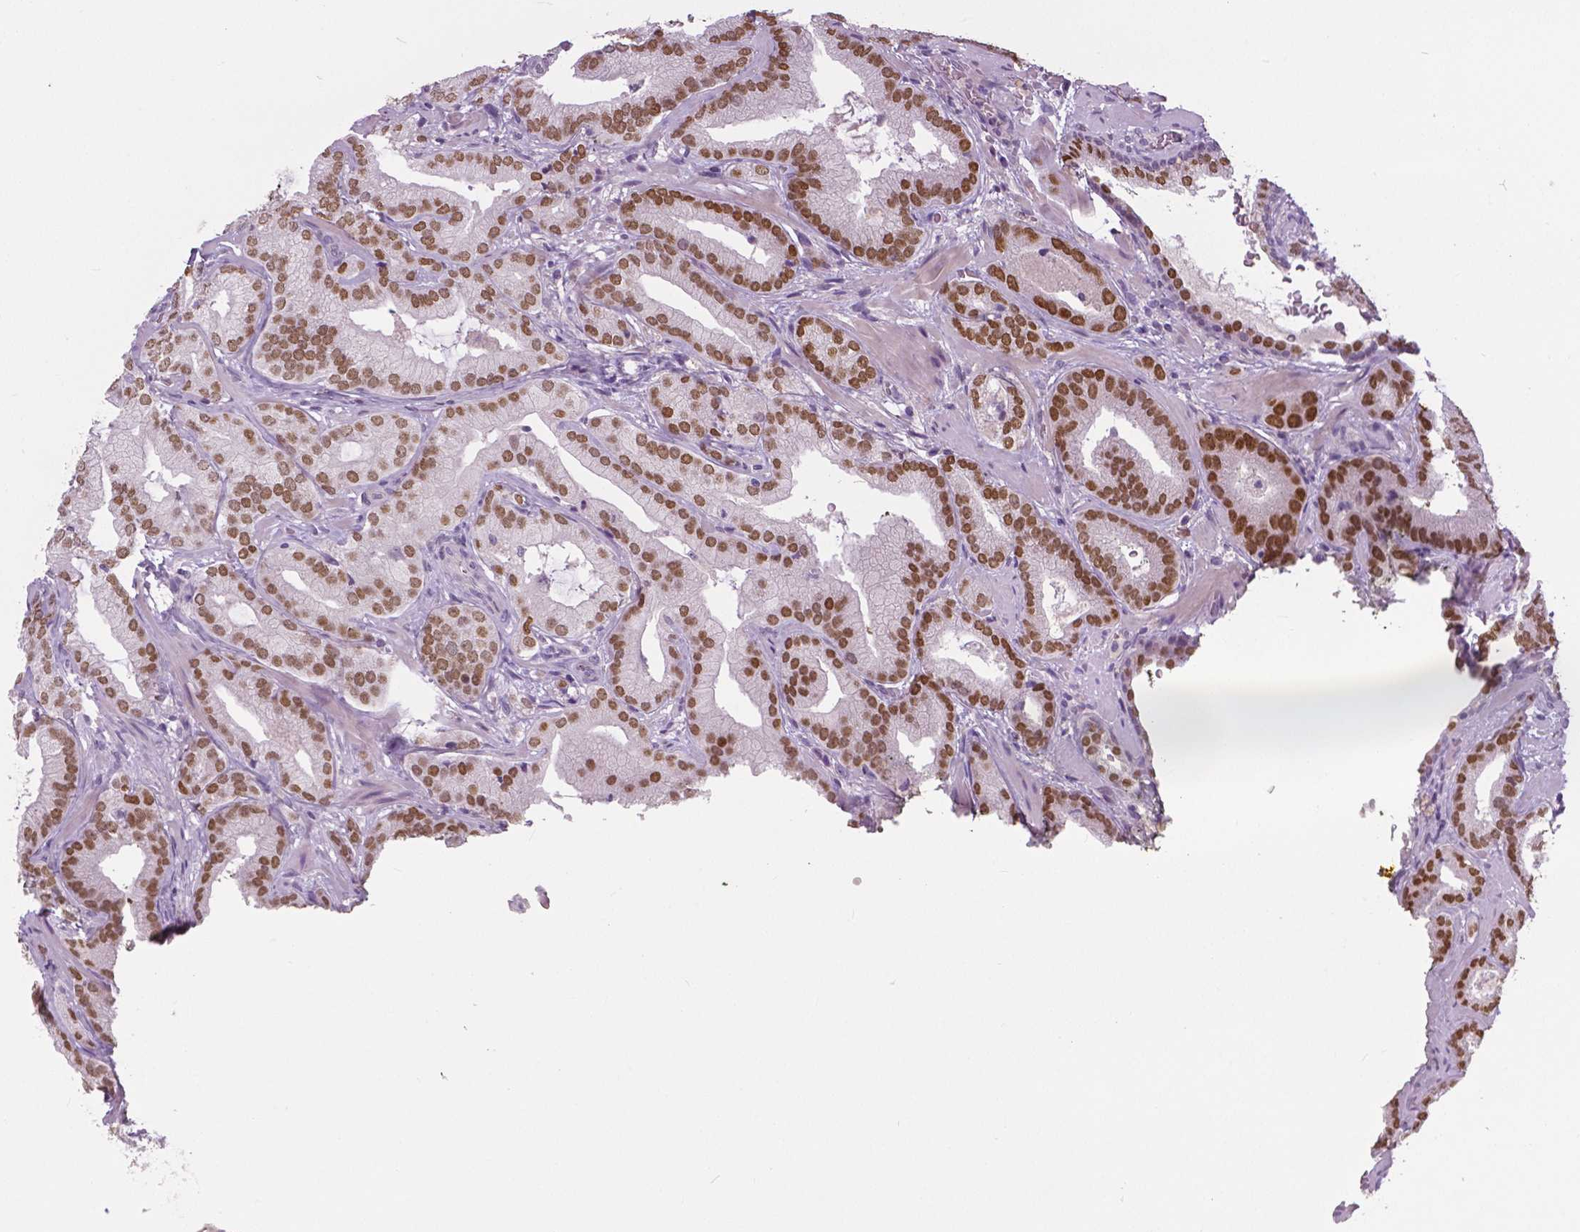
{"staining": {"intensity": "moderate", "quantity": ">75%", "location": "nuclear"}, "tissue": "prostate cancer", "cell_type": "Tumor cells", "image_type": "cancer", "snomed": [{"axis": "morphology", "description": "Adenocarcinoma, Low grade"}, {"axis": "topography", "description": "Prostate"}], "caption": "IHC image of neoplastic tissue: prostate cancer stained using IHC displays medium levels of moderate protein expression localized specifically in the nuclear of tumor cells, appearing as a nuclear brown color.", "gene": "FOXA1", "patient": {"sex": "male", "age": 62}}